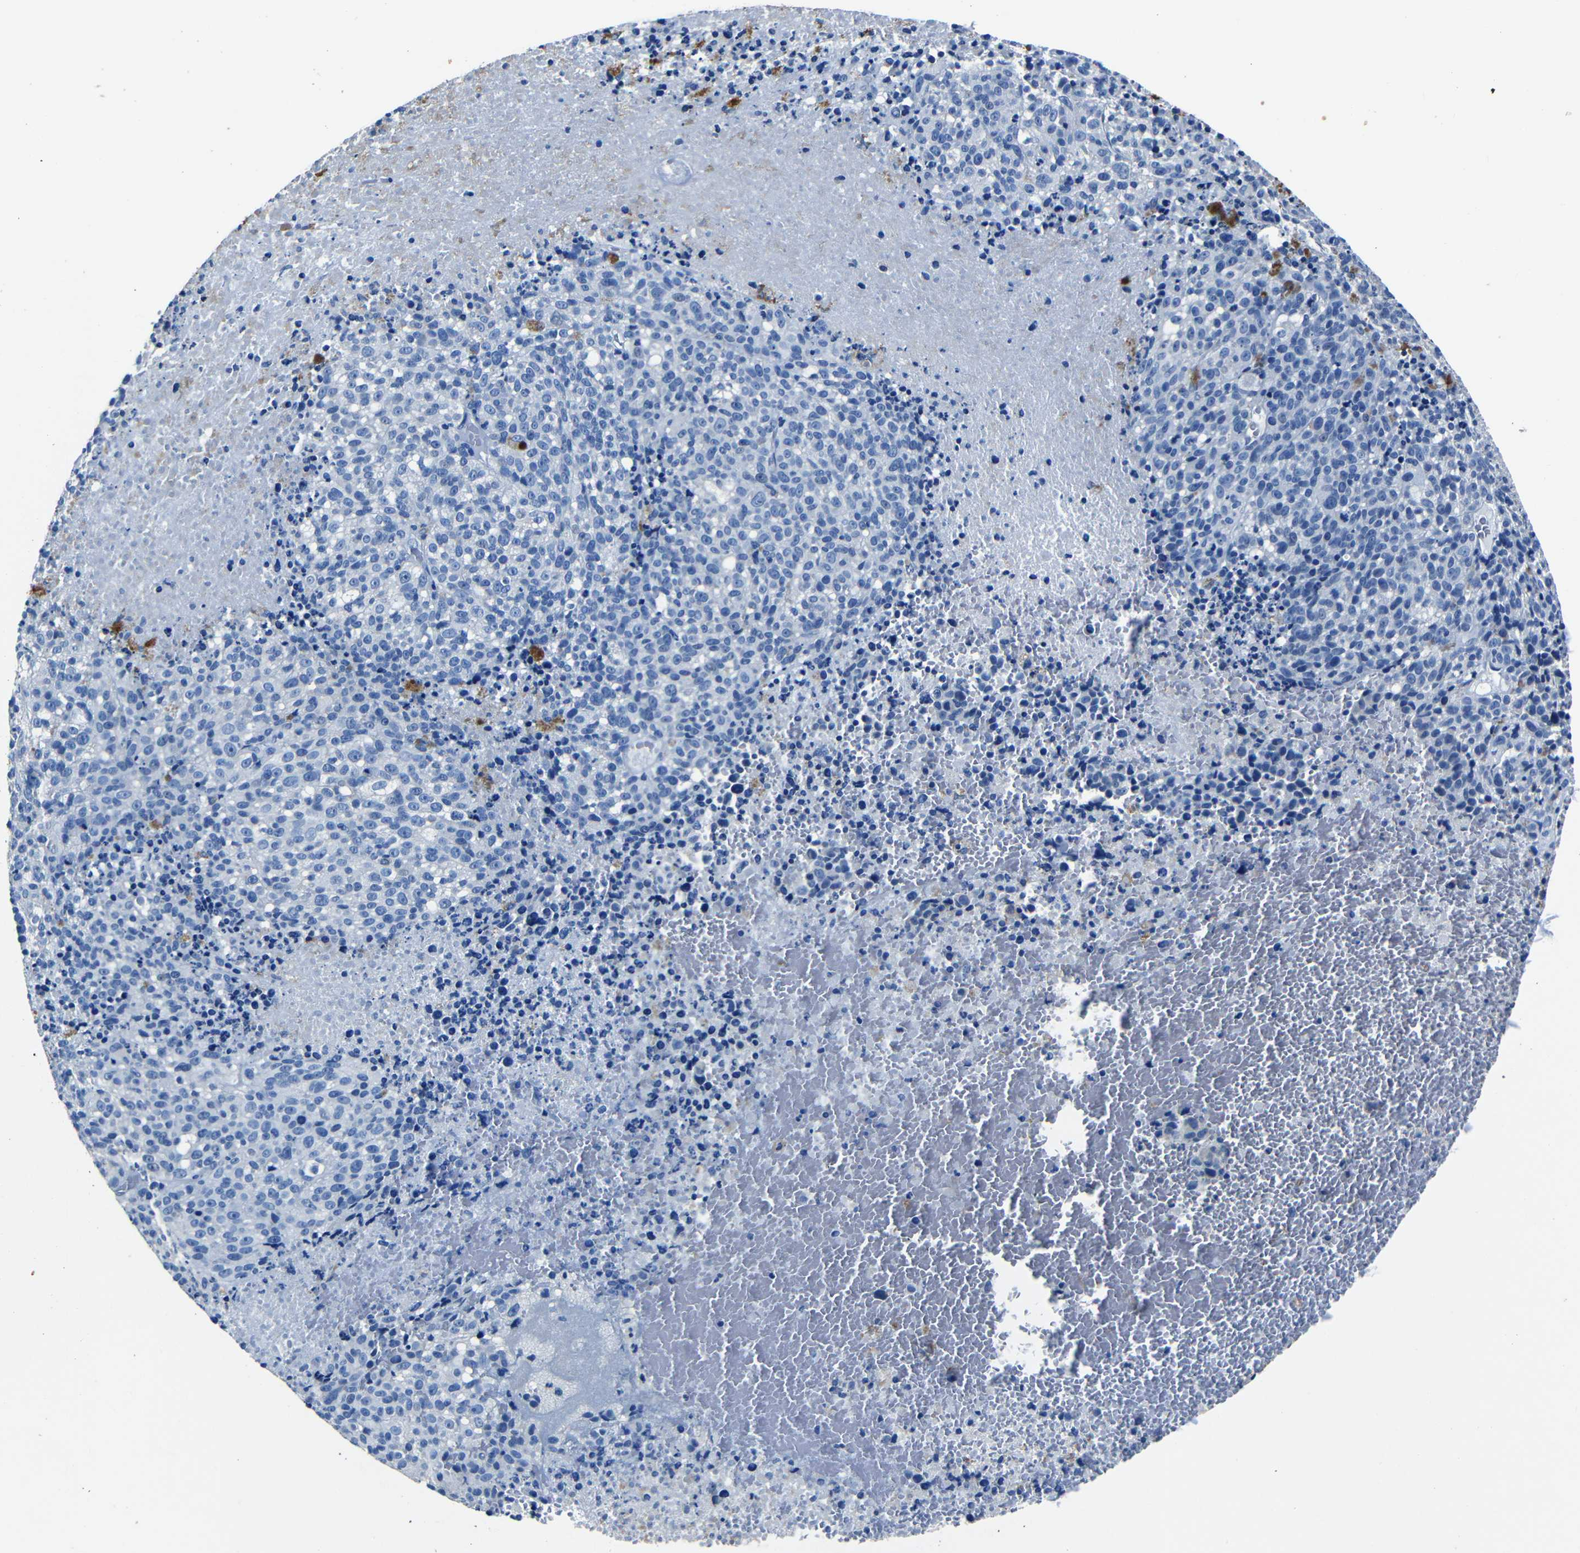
{"staining": {"intensity": "negative", "quantity": "none", "location": "none"}, "tissue": "melanoma", "cell_type": "Tumor cells", "image_type": "cancer", "snomed": [{"axis": "morphology", "description": "Malignant melanoma, Metastatic site"}, {"axis": "topography", "description": "Cerebral cortex"}], "caption": "Immunohistochemical staining of human melanoma exhibits no significant staining in tumor cells.", "gene": "NCMAP", "patient": {"sex": "female", "age": 52}}